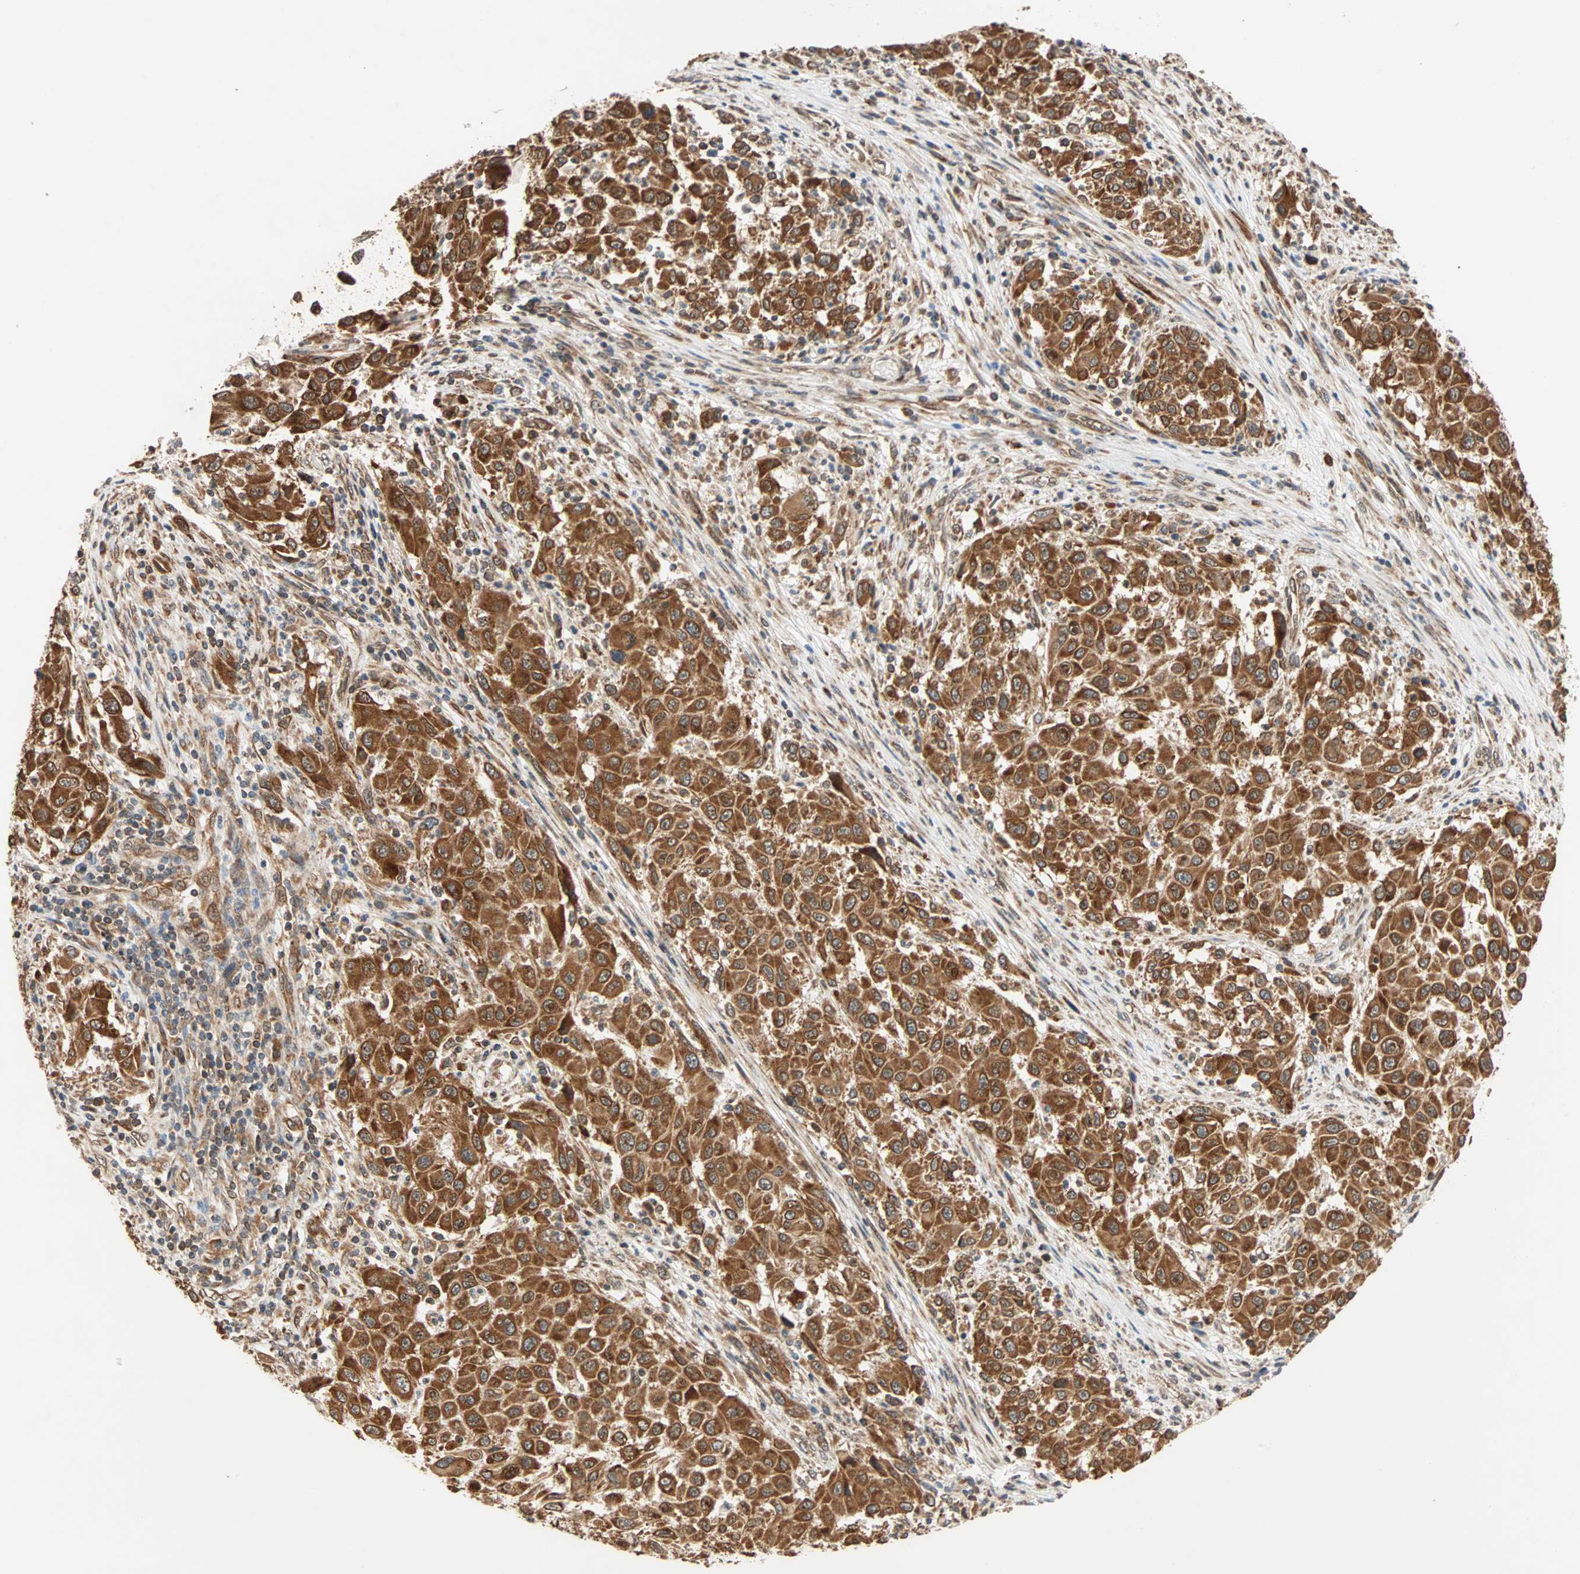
{"staining": {"intensity": "strong", "quantity": ">75%", "location": "cytoplasmic/membranous"}, "tissue": "melanoma", "cell_type": "Tumor cells", "image_type": "cancer", "snomed": [{"axis": "morphology", "description": "Malignant melanoma, Metastatic site"}, {"axis": "topography", "description": "Lymph node"}], "caption": "Malignant melanoma (metastatic site) stained for a protein displays strong cytoplasmic/membranous positivity in tumor cells.", "gene": "AUP1", "patient": {"sex": "male", "age": 61}}